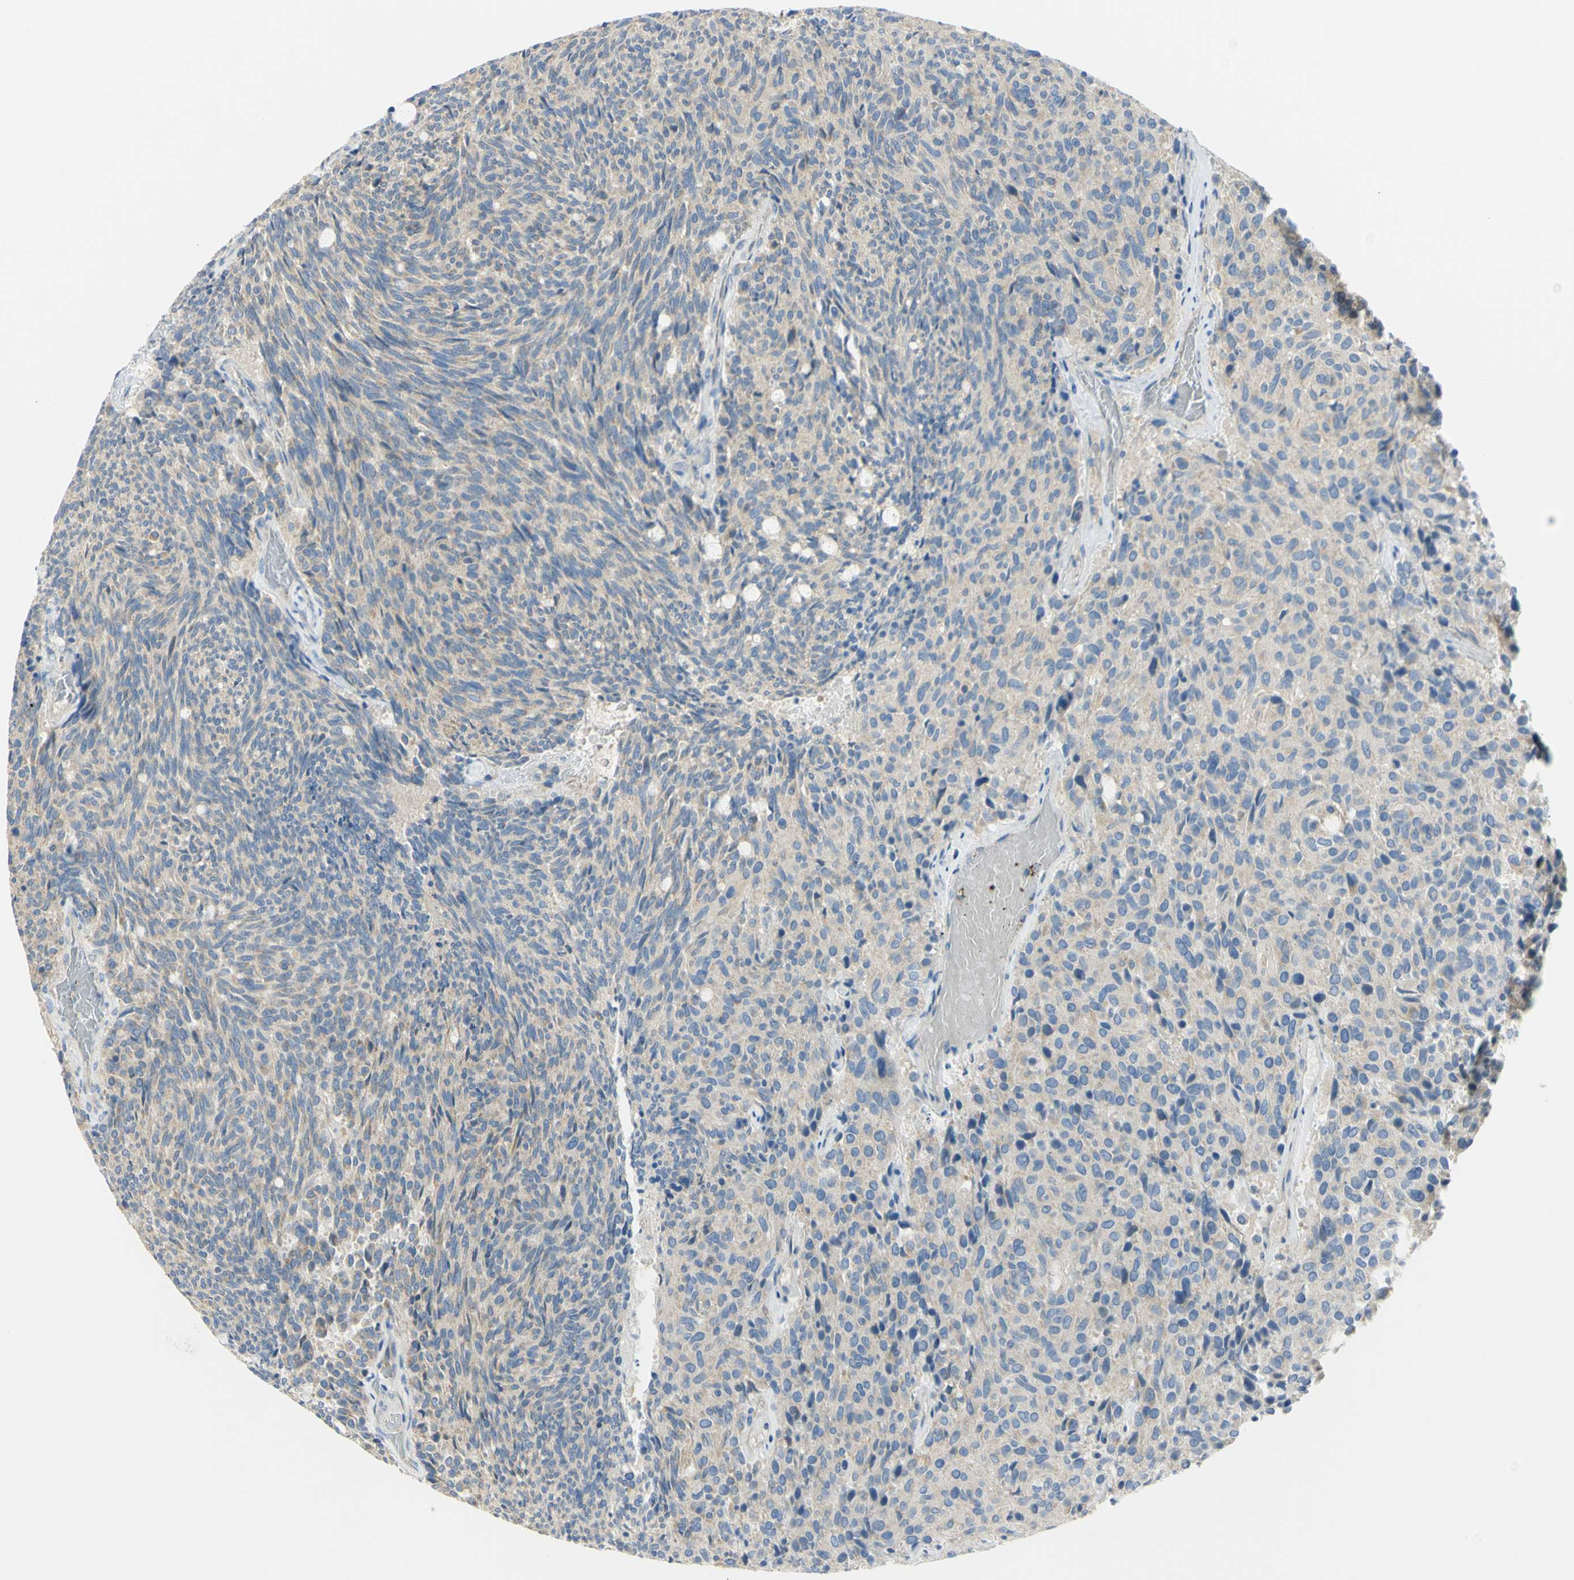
{"staining": {"intensity": "weak", "quantity": "25%-75%", "location": "cytoplasmic/membranous"}, "tissue": "carcinoid", "cell_type": "Tumor cells", "image_type": "cancer", "snomed": [{"axis": "morphology", "description": "Carcinoid, malignant, NOS"}, {"axis": "topography", "description": "Pancreas"}], "caption": "This photomicrograph exhibits immunohistochemistry (IHC) staining of human carcinoid, with low weak cytoplasmic/membranous positivity in about 25%-75% of tumor cells.", "gene": "GCNT3", "patient": {"sex": "female", "age": 54}}